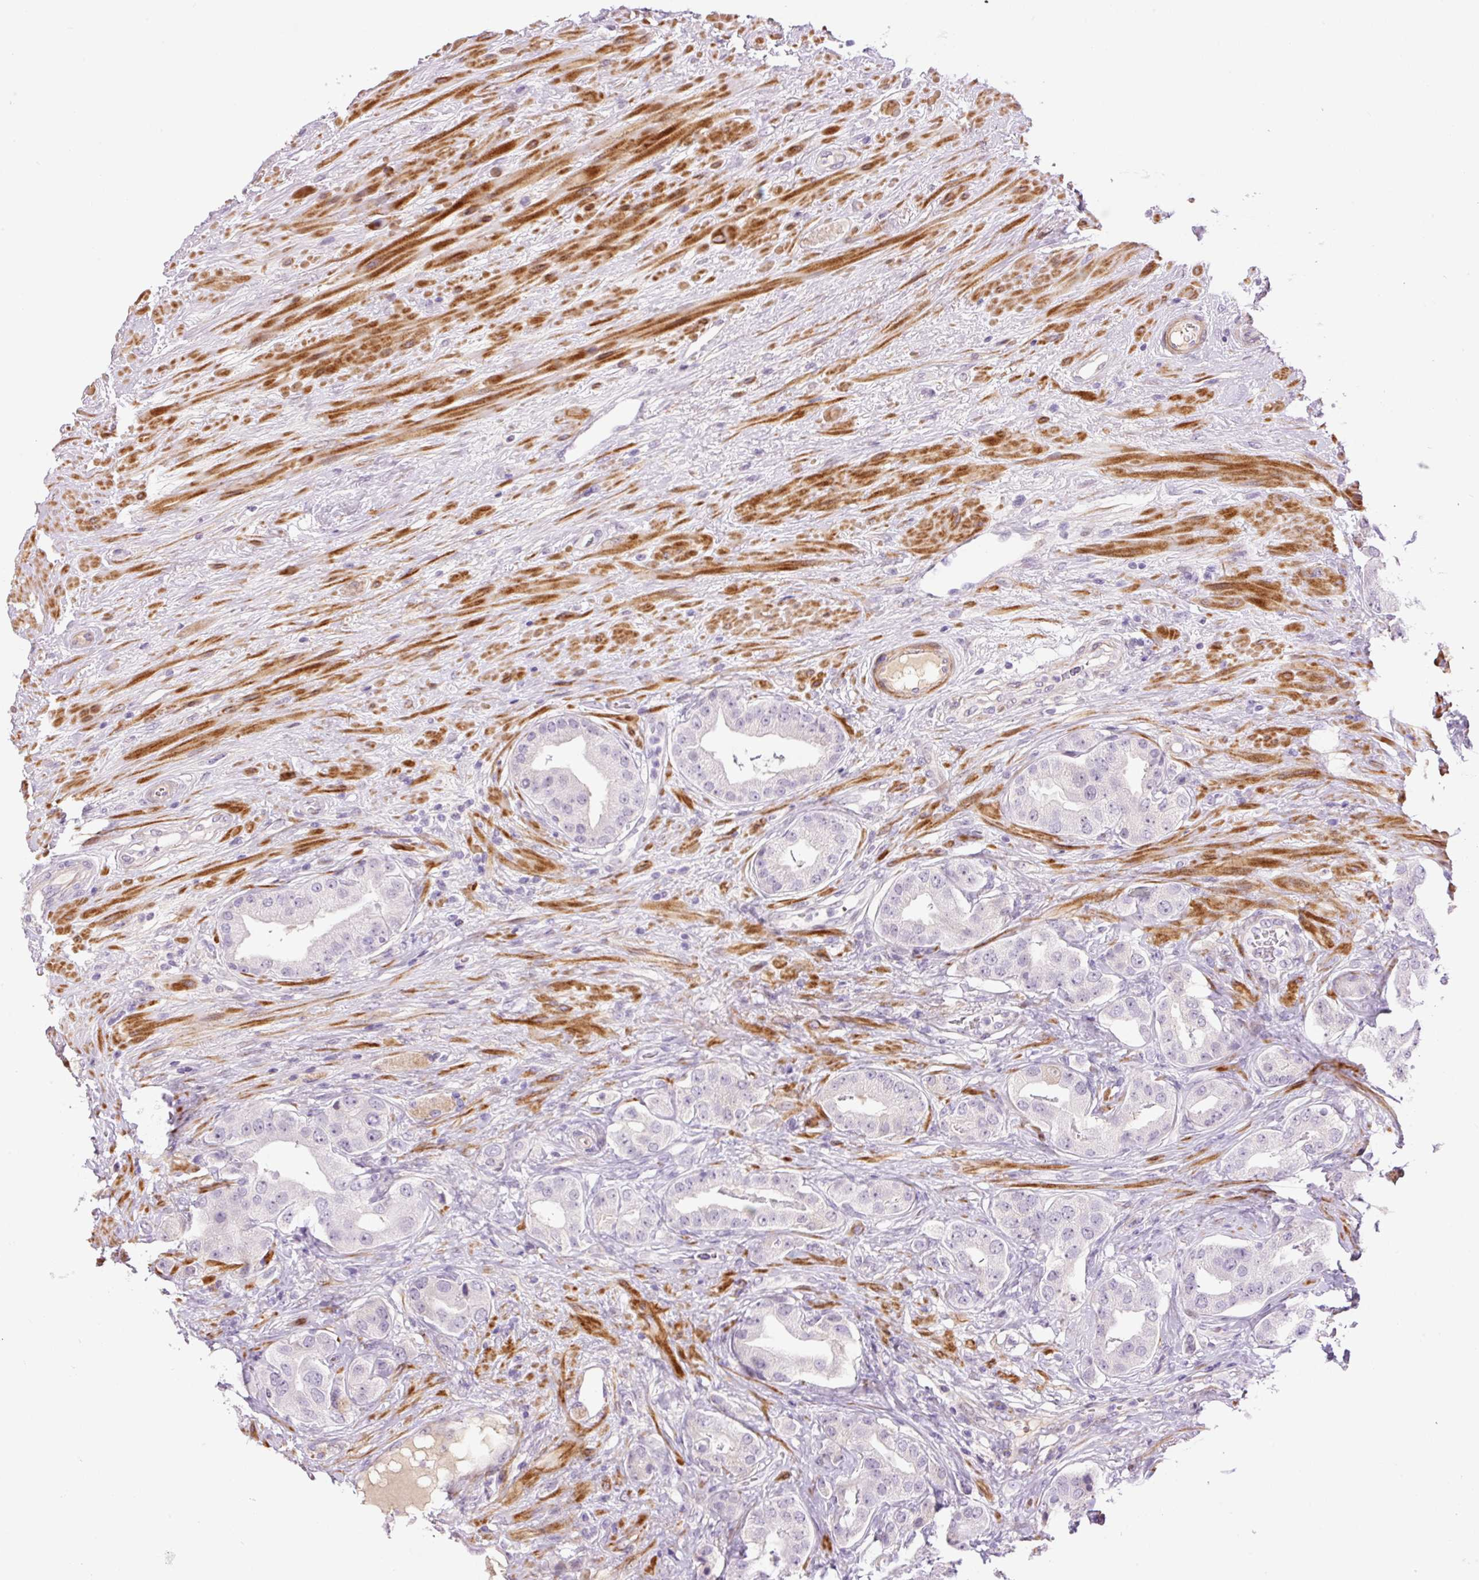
{"staining": {"intensity": "negative", "quantity": "none", "location": "none"}, "tissue": "prostate cancer", "cell_type": "Tumor cells", "image_type": "cancer", "snomed": [{"axis": "morphology", "description": "Adenocarcinoma, High grade"}, {"axis": "topography", "description": "Prostate"}], "caption": "This is an immunohistochemistry photomicrograph of human prostate cancer. There is no expression in tumor cells.", "gene": "HNF1A", "patient": {"sex": "male", "age": 63}}